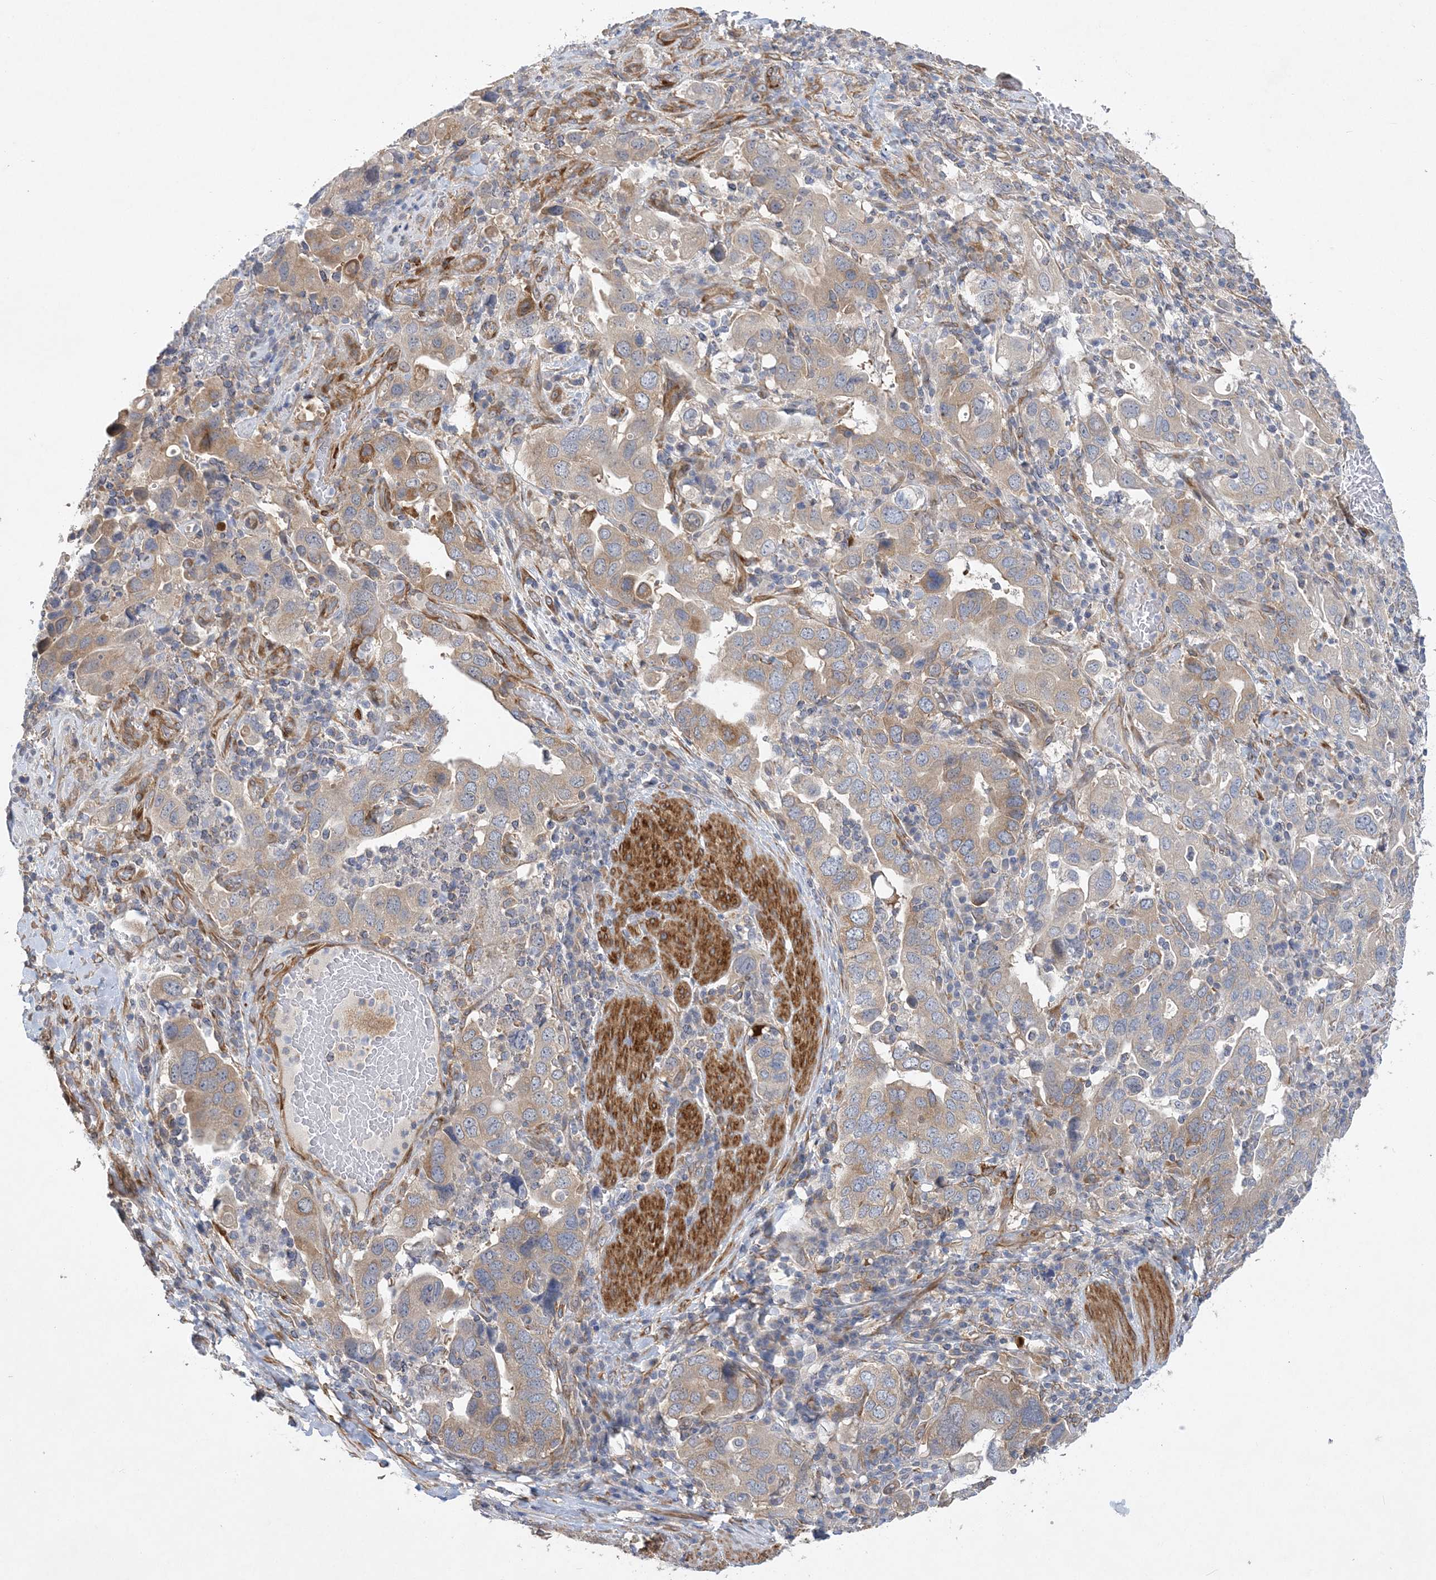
{"staining": {"intensity": "weak", "quantity": "25%-75%", "location": "cytoplasmic/membranous"}, "tissue": "stomach cancer", "cell_type": "Tumor cells", "image_type": "cancer", "snomed": [{"axis": "morphology", "description": "Adenocarcinoma, NOS"}, {"axis": "topography", "description": "Stomach, upper"}], "caption": "IHC image of human stomach cancer stained for a protein (brown), which demonstrates low levels of weak cytoplasmic/membranous positivity in about 25%-75% of tumor cells.", "gene": "MAP4K5", "patient": {"sex": "male", "age": 62}}